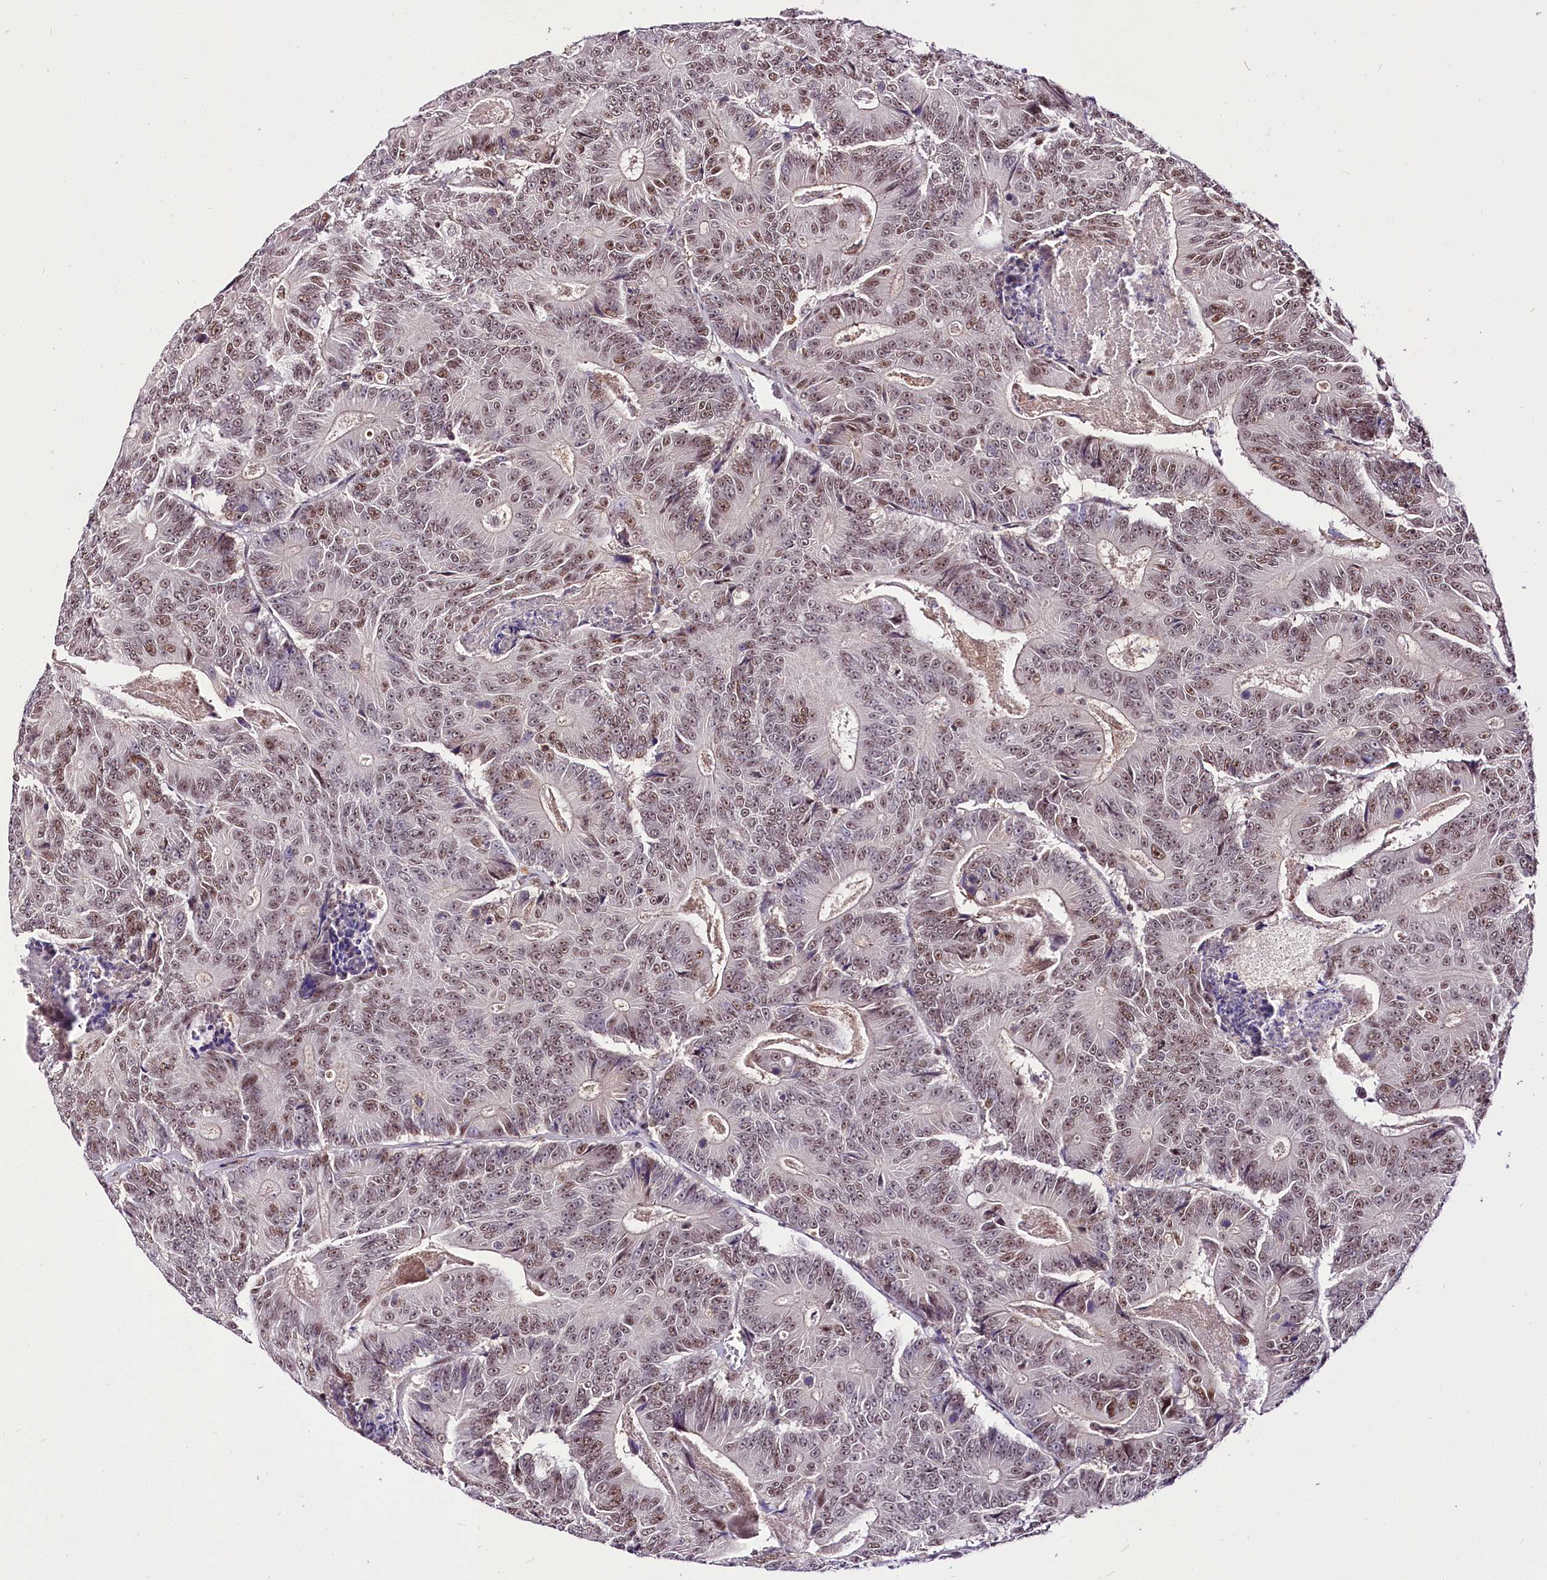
{"staining": {"intensity": "moderate", "quantity": ">75%", "location": "nuclear"}, "tissue": "colorectal cancer", "cell_type": "Tumor cells", "image_type": "cancer", "snomed": [{"axis": "morphology", "description": "Adenocarcinoma, NOS"}, {"axis": "topography", "description": "Colon"}], "caption": "Adenocarcinoma (colorectal) was stained to show a protein in brown. There is medium levels of moderate nuclear staining in about >75% of tumor cells. (brown staining indicates protein expression, while blue staining denotes nuclei).", "gene": "POLA2", "patient": {"sex": "male", "age": 83}}